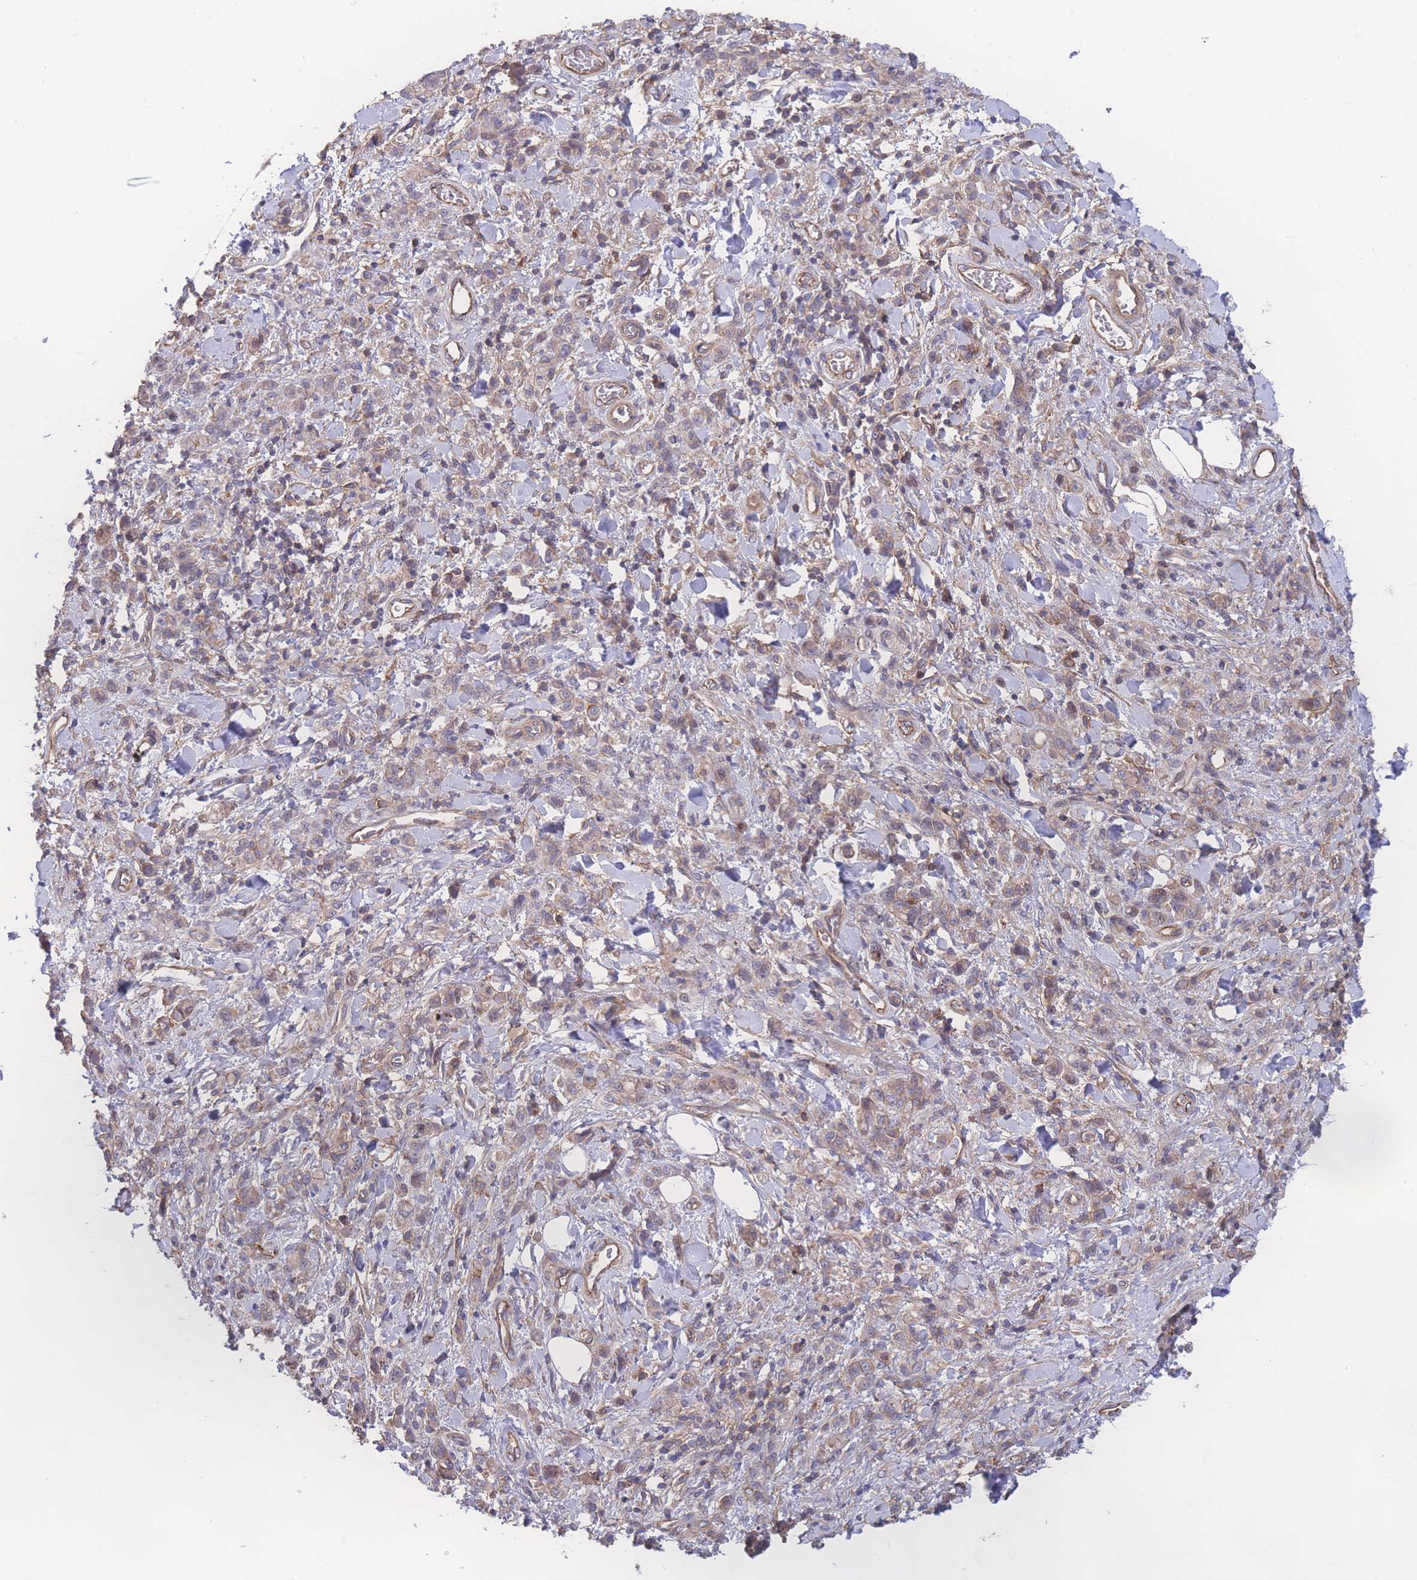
{"staining": {"intensity": "weak", "quantity": ">75%", "location": "cytoplasmic/membranous"}, "tissue": "stomach cancer", "cell_type": "Tumor cells", "image_type": "cancer", "snomed": [{"axis": "morphology", "description": "Adenocarcinoma, NOS"}, {"axis": "topography", "description": "Stomach"}], "caption": "Weak cytoplasmic/membranous protein staining is identified in approximately >75% of tumor cells in stomach adenocarcinoma. (IHC, brightfield microscopy, high magnification).", "gene": "CFAP97", "patient": {"sex": "male", "age": 77}}